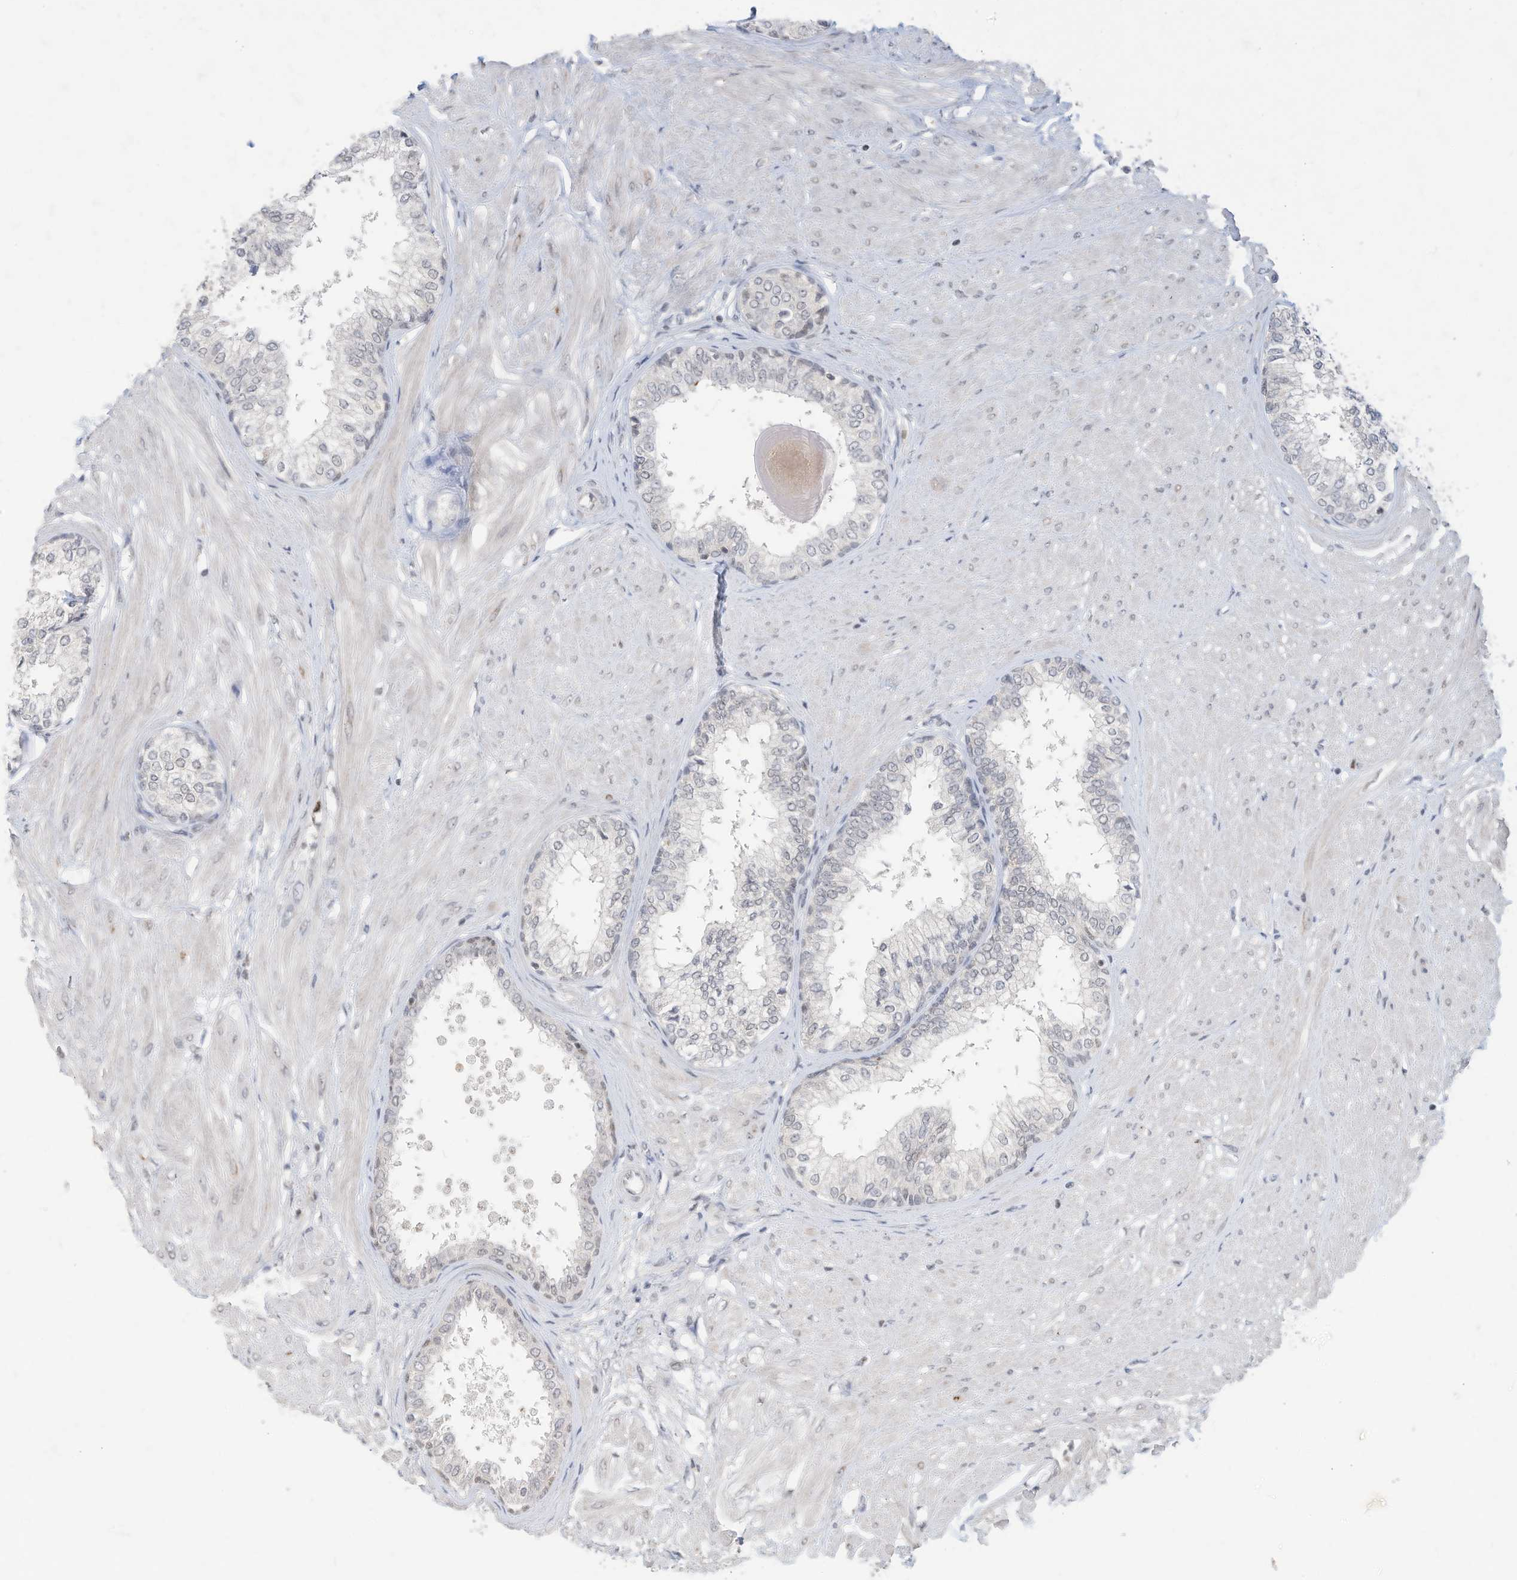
{"staining": {"intensity": "moderate", "quantity": "<25%", "location": "nuclear"}, "tissue": "prostate", "cell_type": "Glandular cells", "image_type": "normal", "snomed": [{"axis": "morphology", "description": "Normal tissue, NOS"}, {"axis": "topography", "description": "Prostate"}], "caption": "Immunohistochemical staining of normal human prostate shows low levels of moderate nuclear positivity in about <25% of glandular cells. The protein is shown in brown color, while the nuclei are stained blue.", "gene": "OGT", "patient": {"sex": "male", "age": 48}}